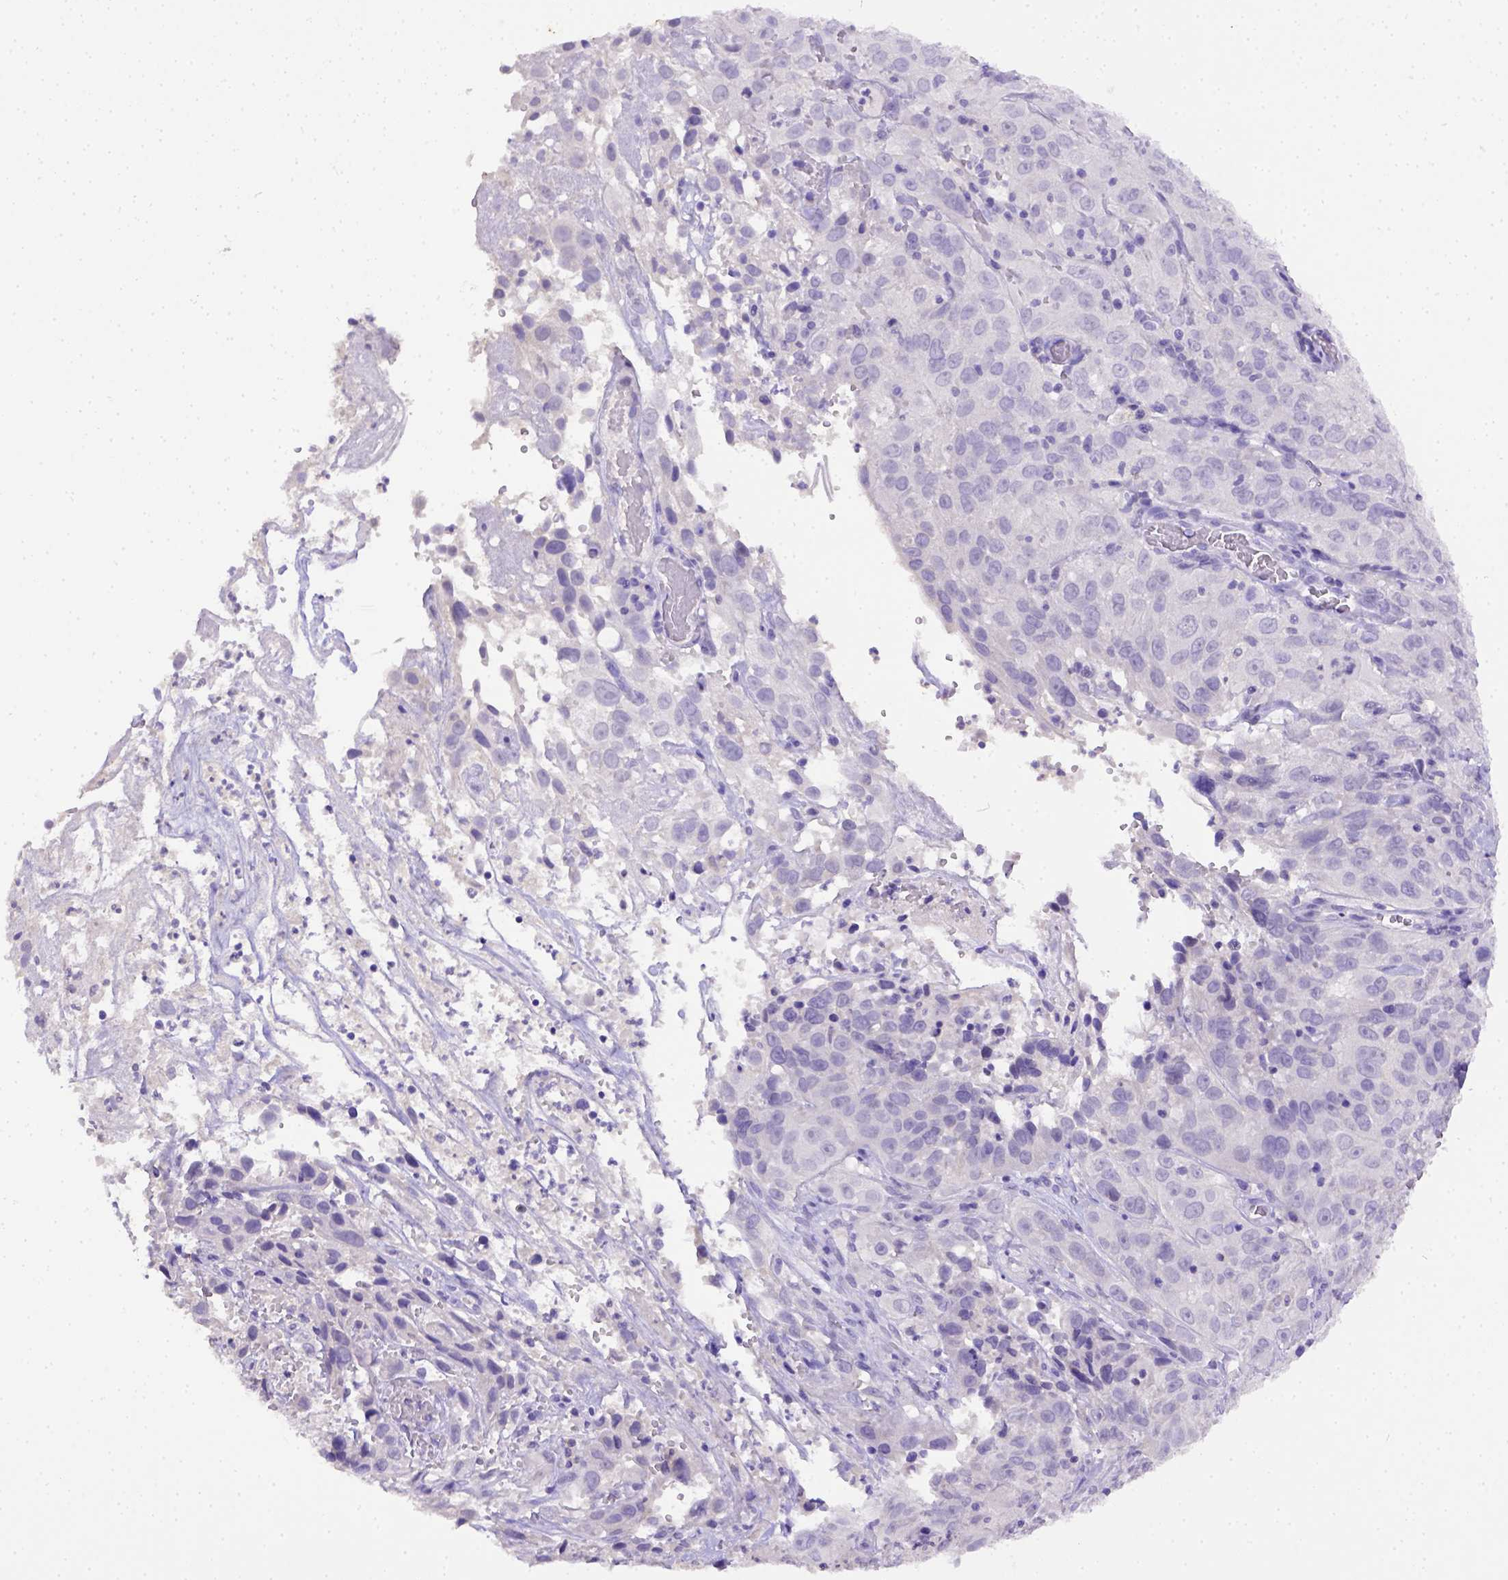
{"staining": {"intensity": "negative", "quantity": "none", "location": "none"}, "tissue": "cervical cancer", "cell_type": "Tumor cells", "image_type": "cancer", "snomed": [{"axis": "morphology", "description": "Squamous cell carcinoma, NOS"}, {"axis": "topography", "description": "Cervix"}], "caption": "Tumor cells show no significant staining in cervical cancer.", "gene": "B3GAT1", "patient": {"sex": "female", "age": 32}}